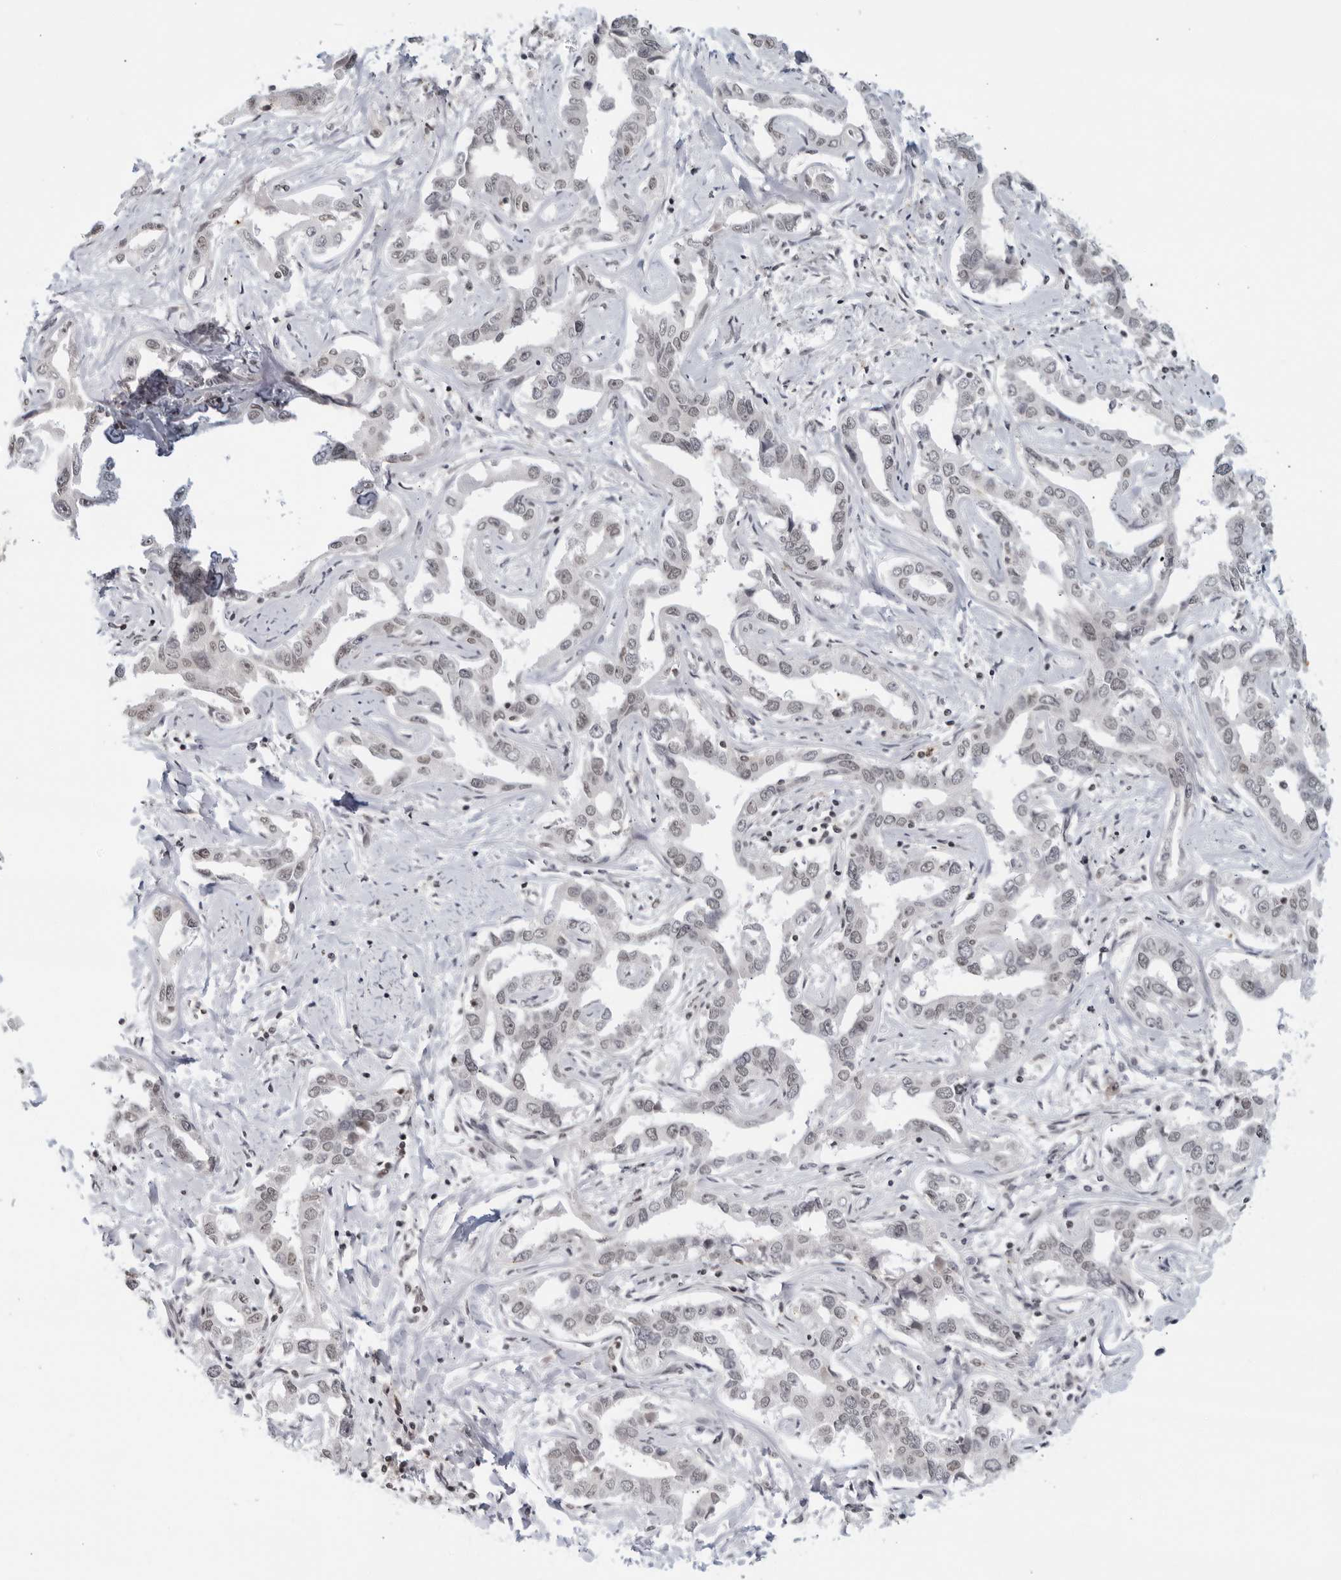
{"staining": {"intensity": "weak", "quantity": "<25%", "location": "nuclear"}, "tissue": "liver cancer", "cell_type": "Tumor cells", "image_type": "cancer", "snomed": [{"axis": "morphology", "description": "Cholangiocarcinoma"}, {"axis": "topography", "description": "Liver"}], "caption": "Immunohistochemical staining of cholangiocarcinoma (liver) exhibits no significant positivity in tumor cells.", "gene": "CC2D1B", "patient": {"sex": "male", "age": 59}}